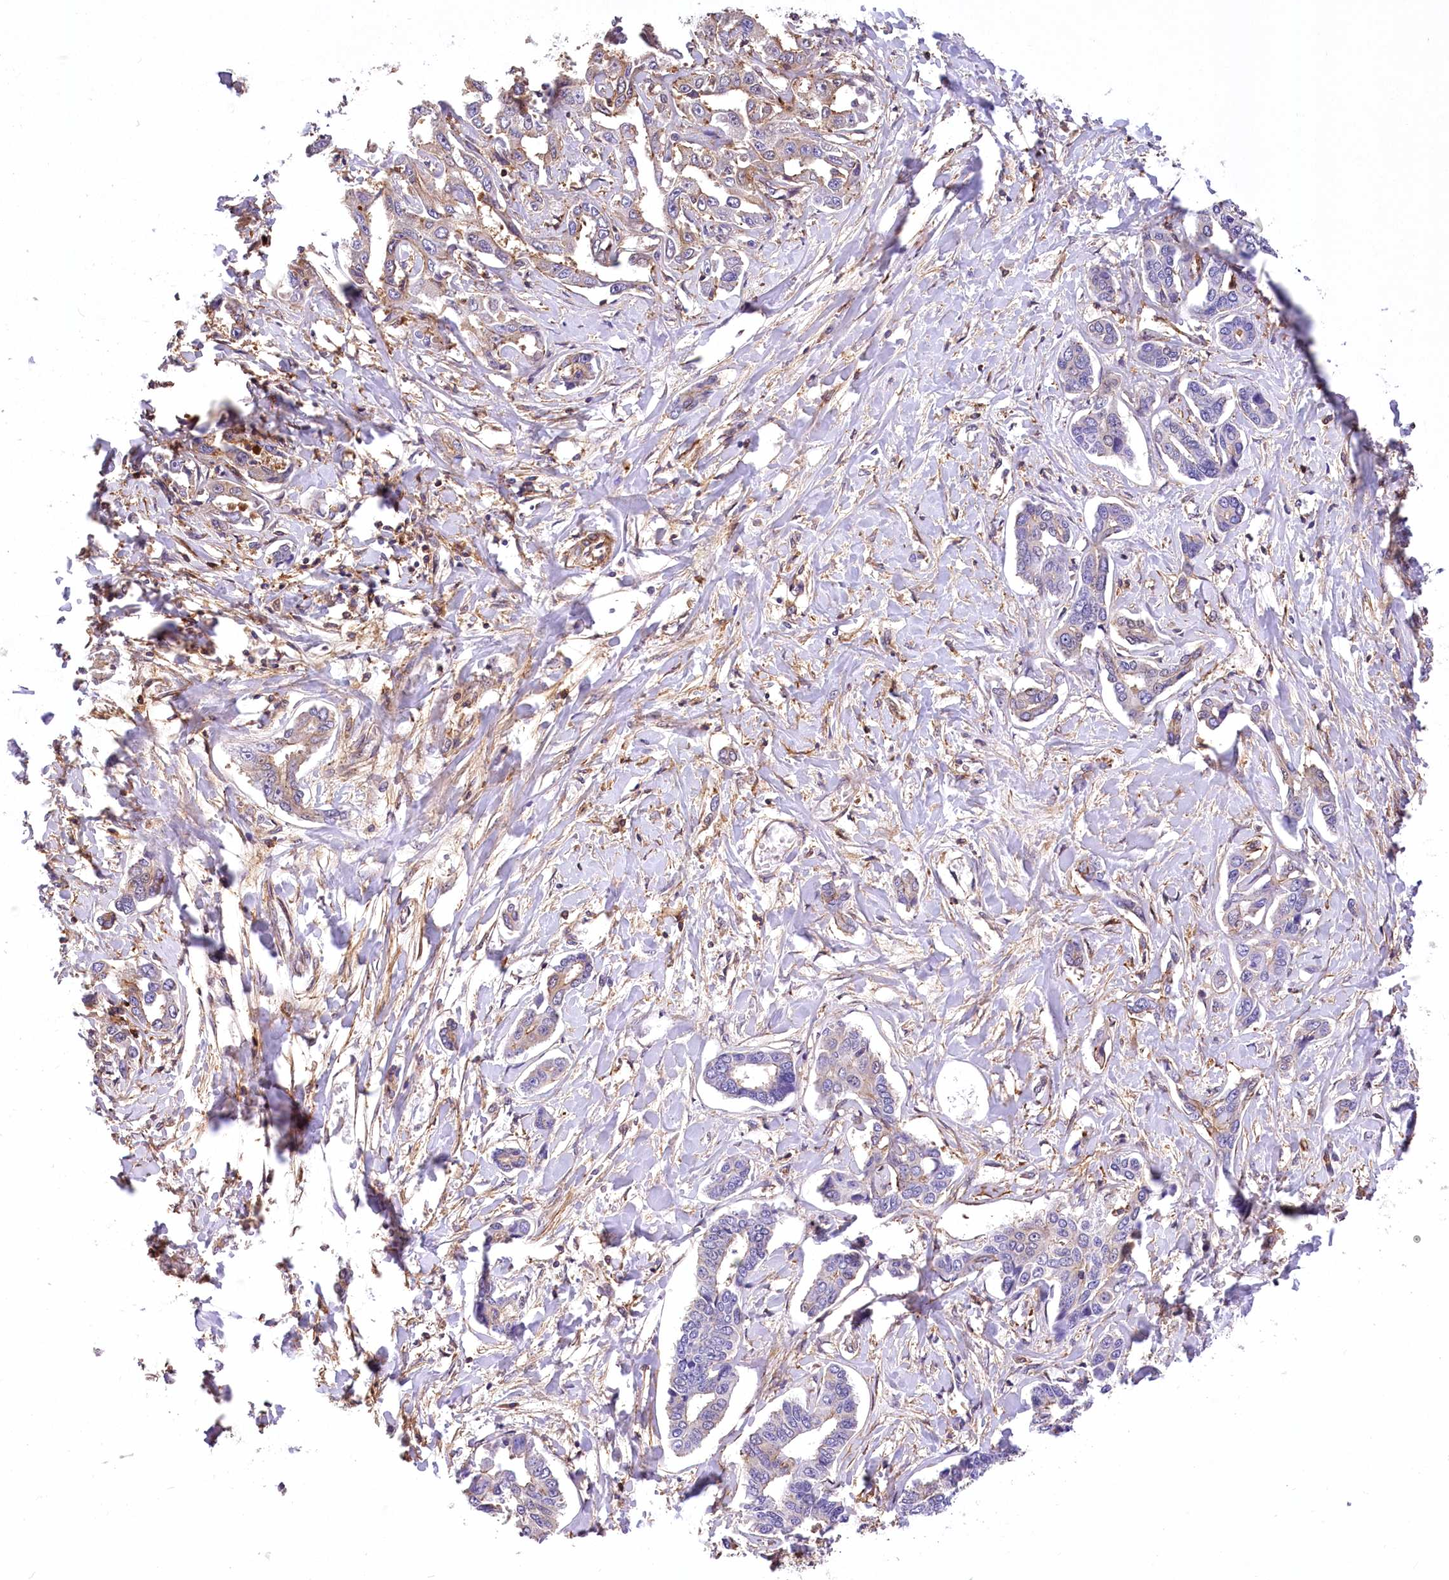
{"staining": {"intensity": "negative", "quantity": "none", "location": "none"}, "tissue": "liver cancer", "cell_type": "Tumor cells", "image_type": "cancer", "snomed": [{"axis": "morphology", "description": "Cholangiocarcinoma"}, {"axis": "topography", "description": "Liver"}], "caption": "An immunohistochemistry (IHC) micrograph of cholangiocarcinoma (liver) is shown. There is no staining in tumor cells of cholangiocarcinoma (liver).", "gene": "DPP3", "patient": {"sex": "male", "age": 59}}